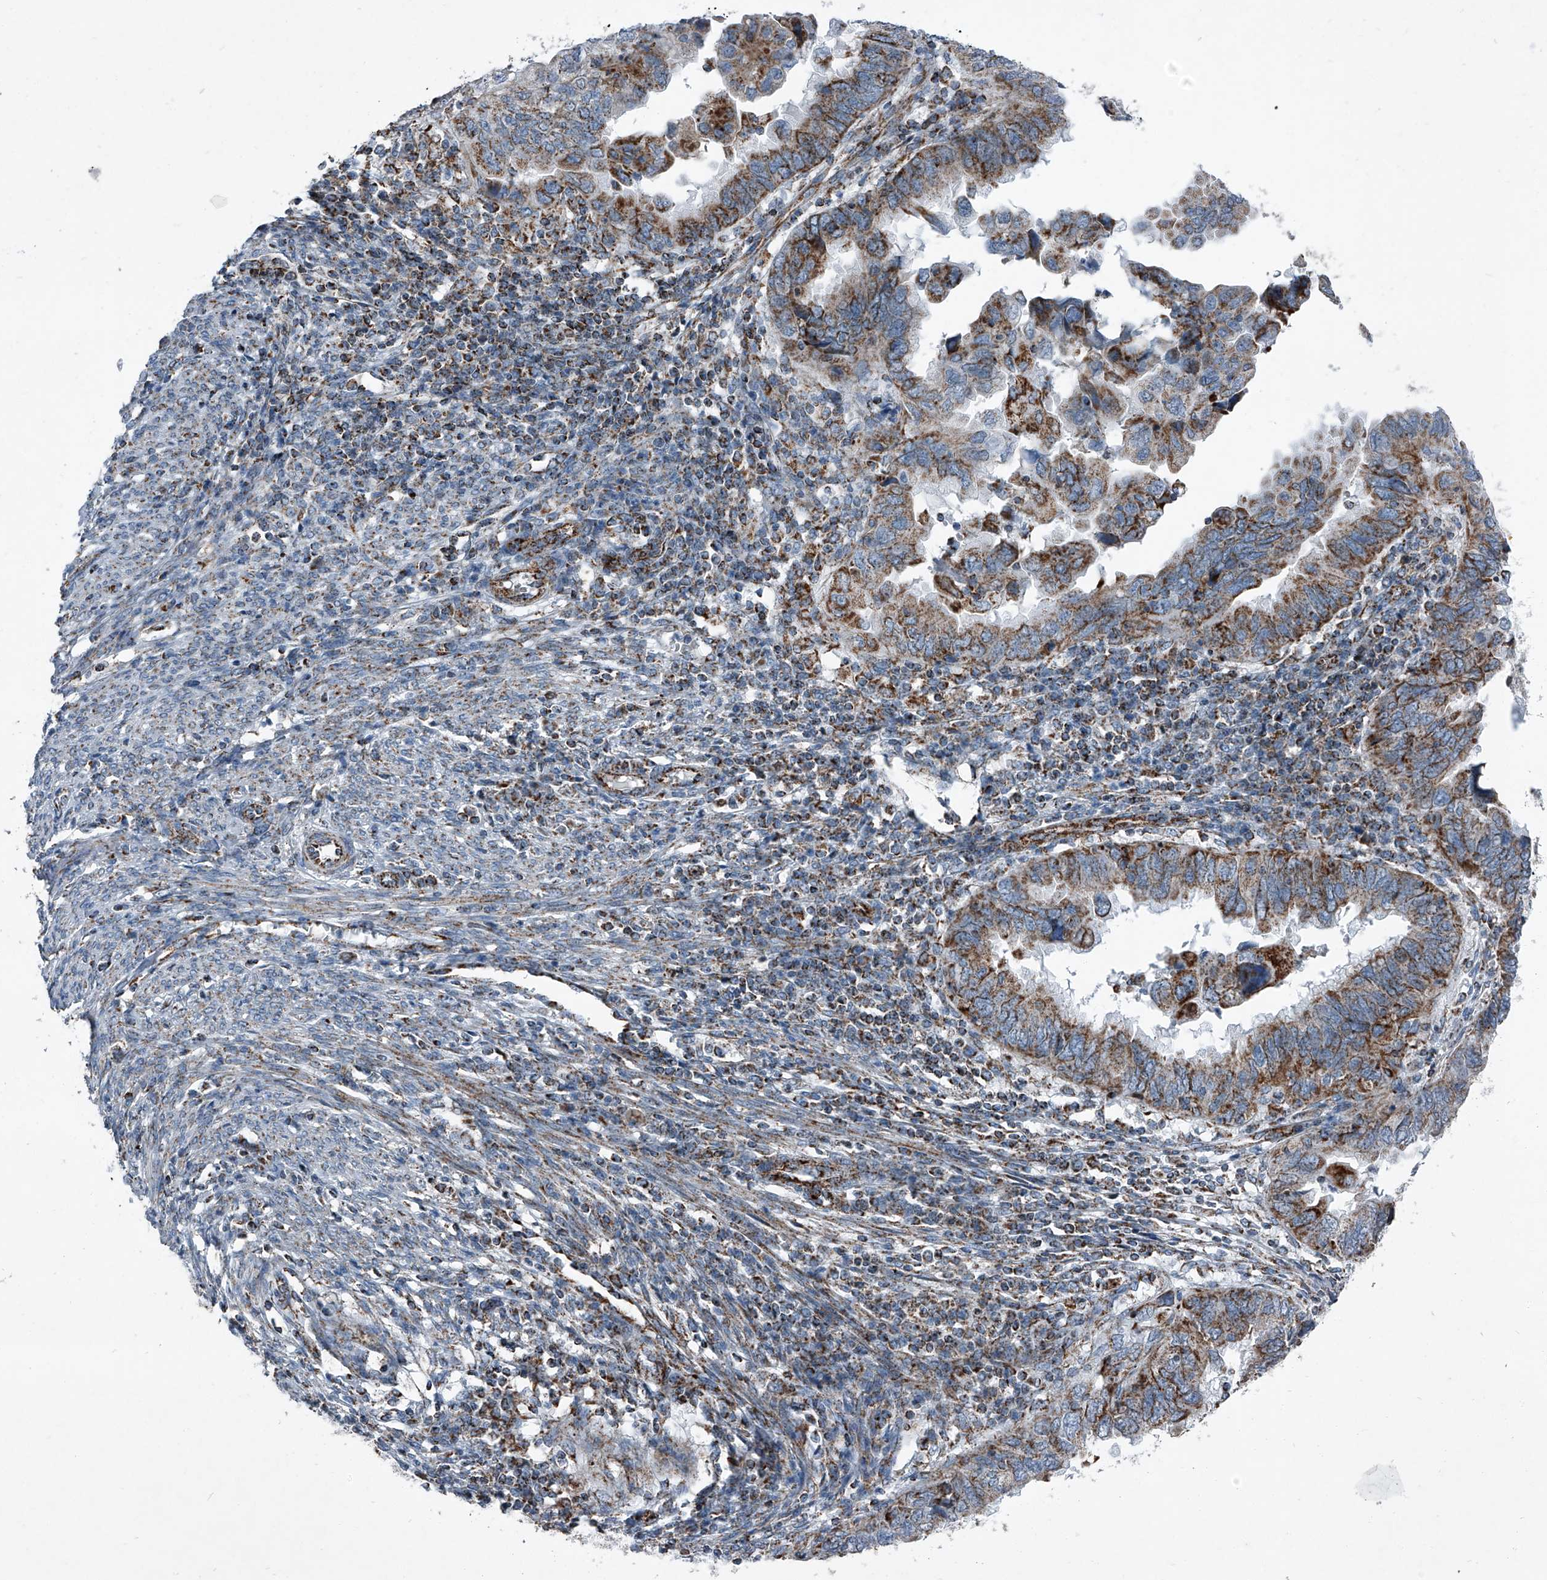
{"staining": {"intensity": "moderate", "quantity": ">75%", "location": "cytoplasmic/membranous"}, "tissue": "endometrial cancer", "cell_type": "Tumor cells", "image_type": "cancer", "snomed": [{"axis": "morphology", "description": "Adenocarcinoma, NOS"}, {"axis": "topography", "description": "Uterus"}], "caption": "DAB immunohistochemical staining of endometrial adenocarcinoma displays moderate cytoplasmic/membranous protein positivity in about >75% of tumor cells.", "gene": "CHRNA7", "patient": {"sex": "female", "age": 77}}